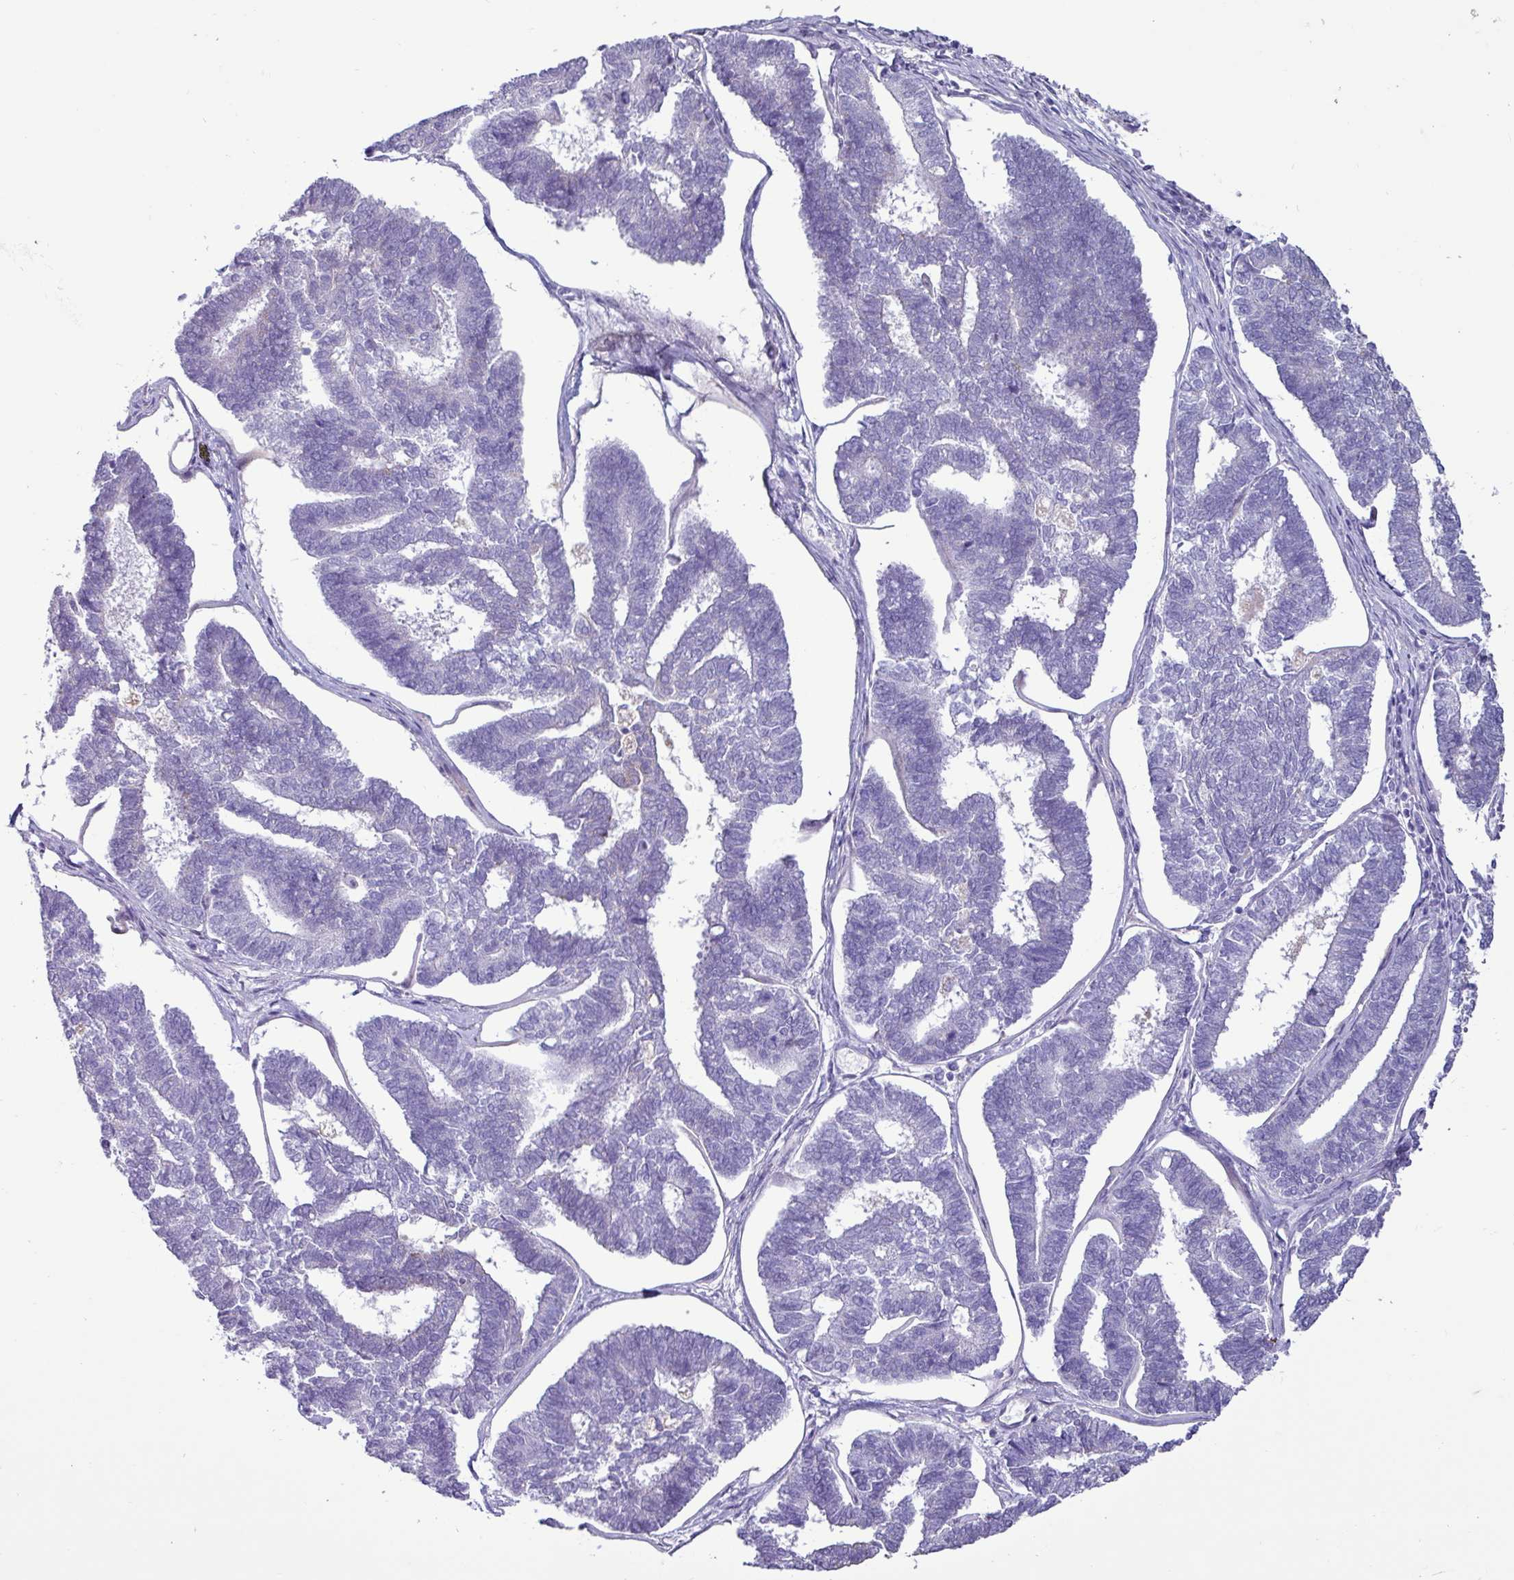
{"staining": {"intensity": "negative", "quantity": "none", "location": "none"}, "tissue": "endometrial cancer", "cell_type": "Tumor cells", "image_type": "cancer", "snomed": [{"axis": "morphology", "description": "Adenocarcinoma, NOS"}, {"axis": "topography", "description": "Endometrium"}], "caption": "Tumor cells show no significant expression in endometrial cancer (adenocarcinoma). The staining is performed using DAB (3,3'-diaminobenzidine) brown chromogen with nuclei counter-stained in using hematoxylin.", "gene": "PPP1R35", "patient": {"sex": "female", "age": 70}}